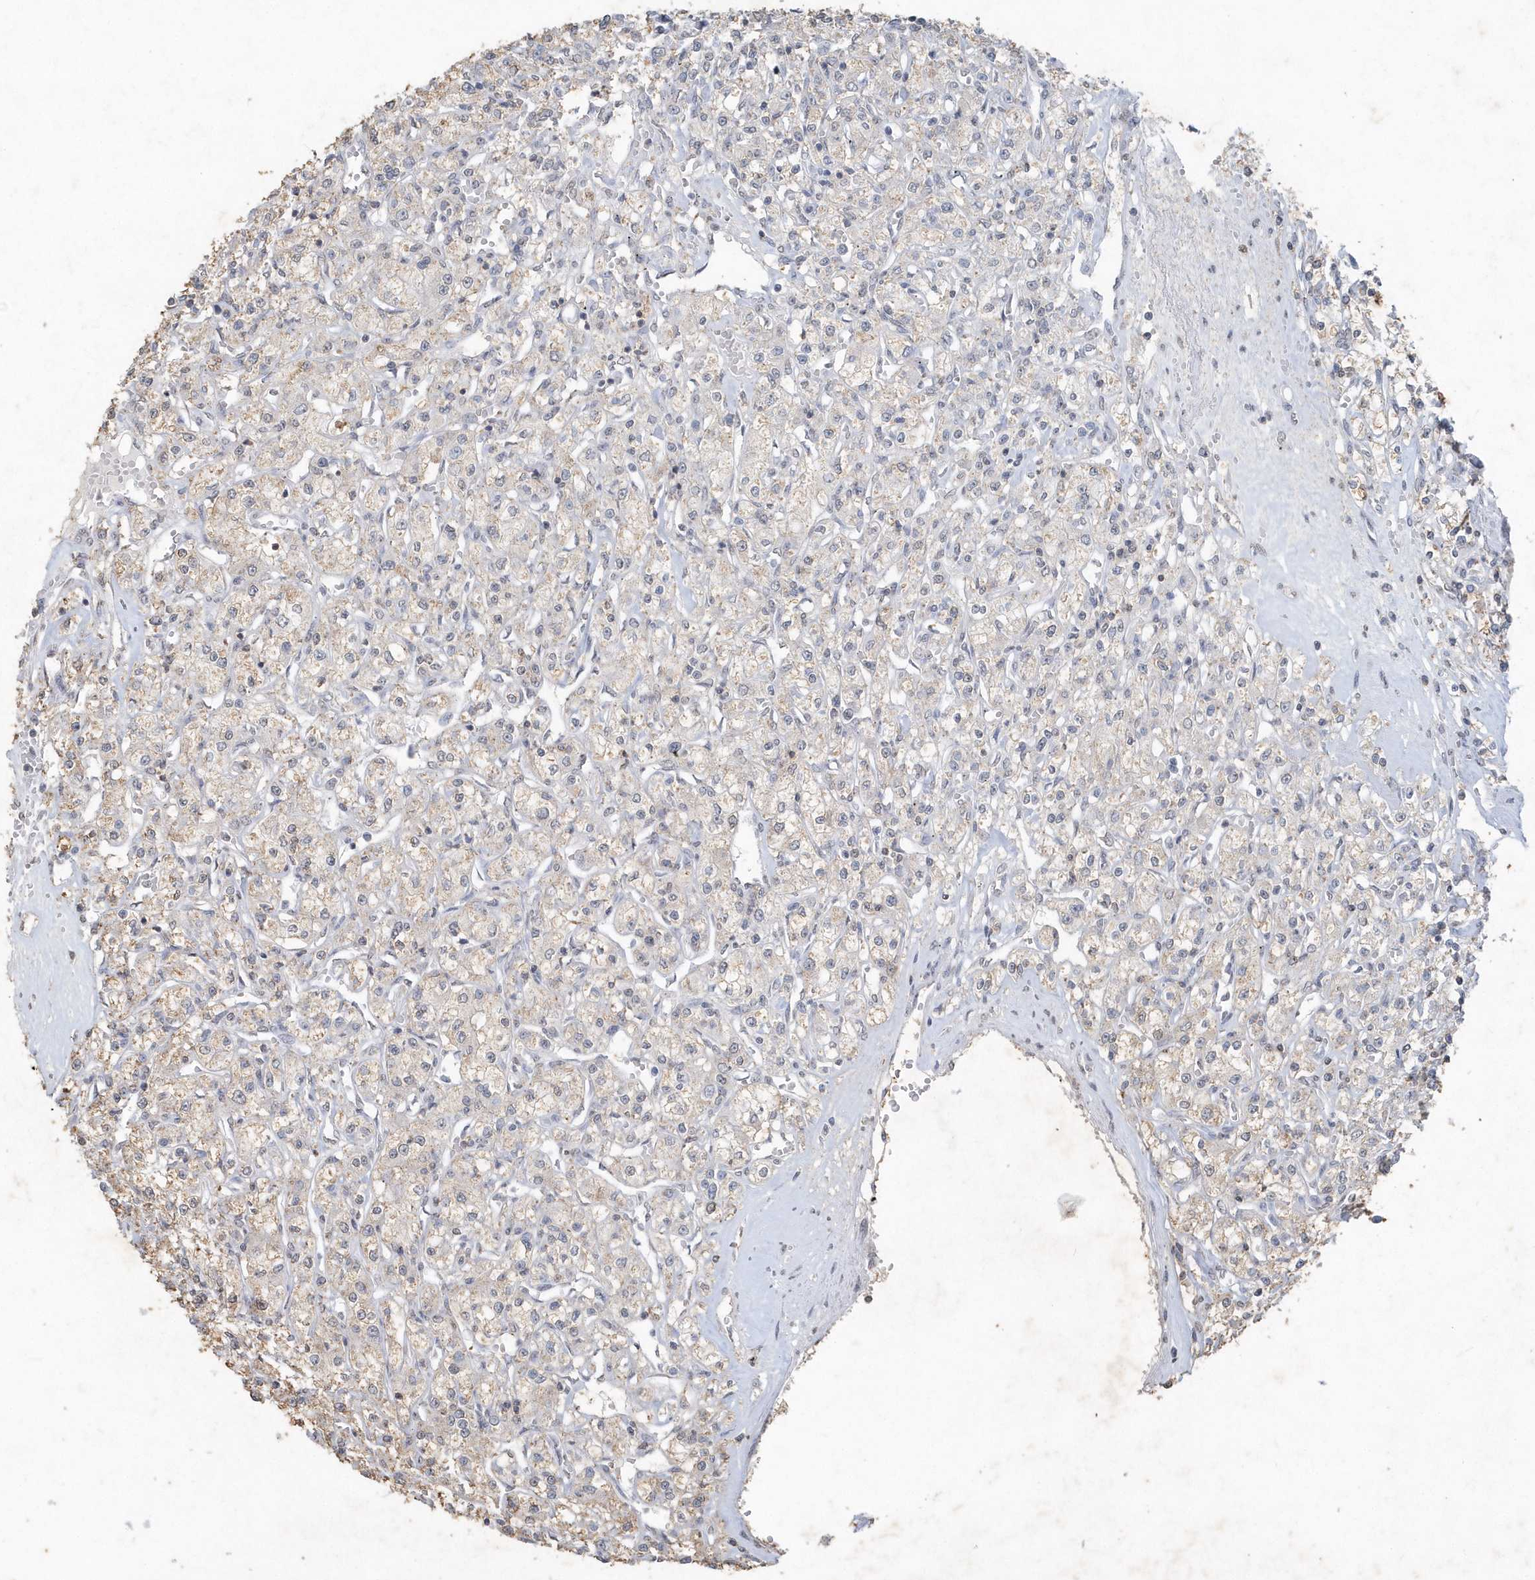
{"staining": {"intensity": "weak", "quantity": "25%-75%", "location": "cytoplasmic/membranous"}, "tissue": "renal cancer", "cell_type": "Tumor cells", "image_type": "cancer", "snomed": [{"axis": "morphology", "description": "Adenocarcinoma, NOS"}, {"axis": "topography", "description": "Kidney"}], "caption": "Renal cancer (adenocarcinoma) was stained to show a protein in brown. There is low levels of weak cytoplasmic/membranous positivity in about 25%-75% of tumor cells.", "gene": "PDCD1", "patient": {"sex": "female", "age": 59}}